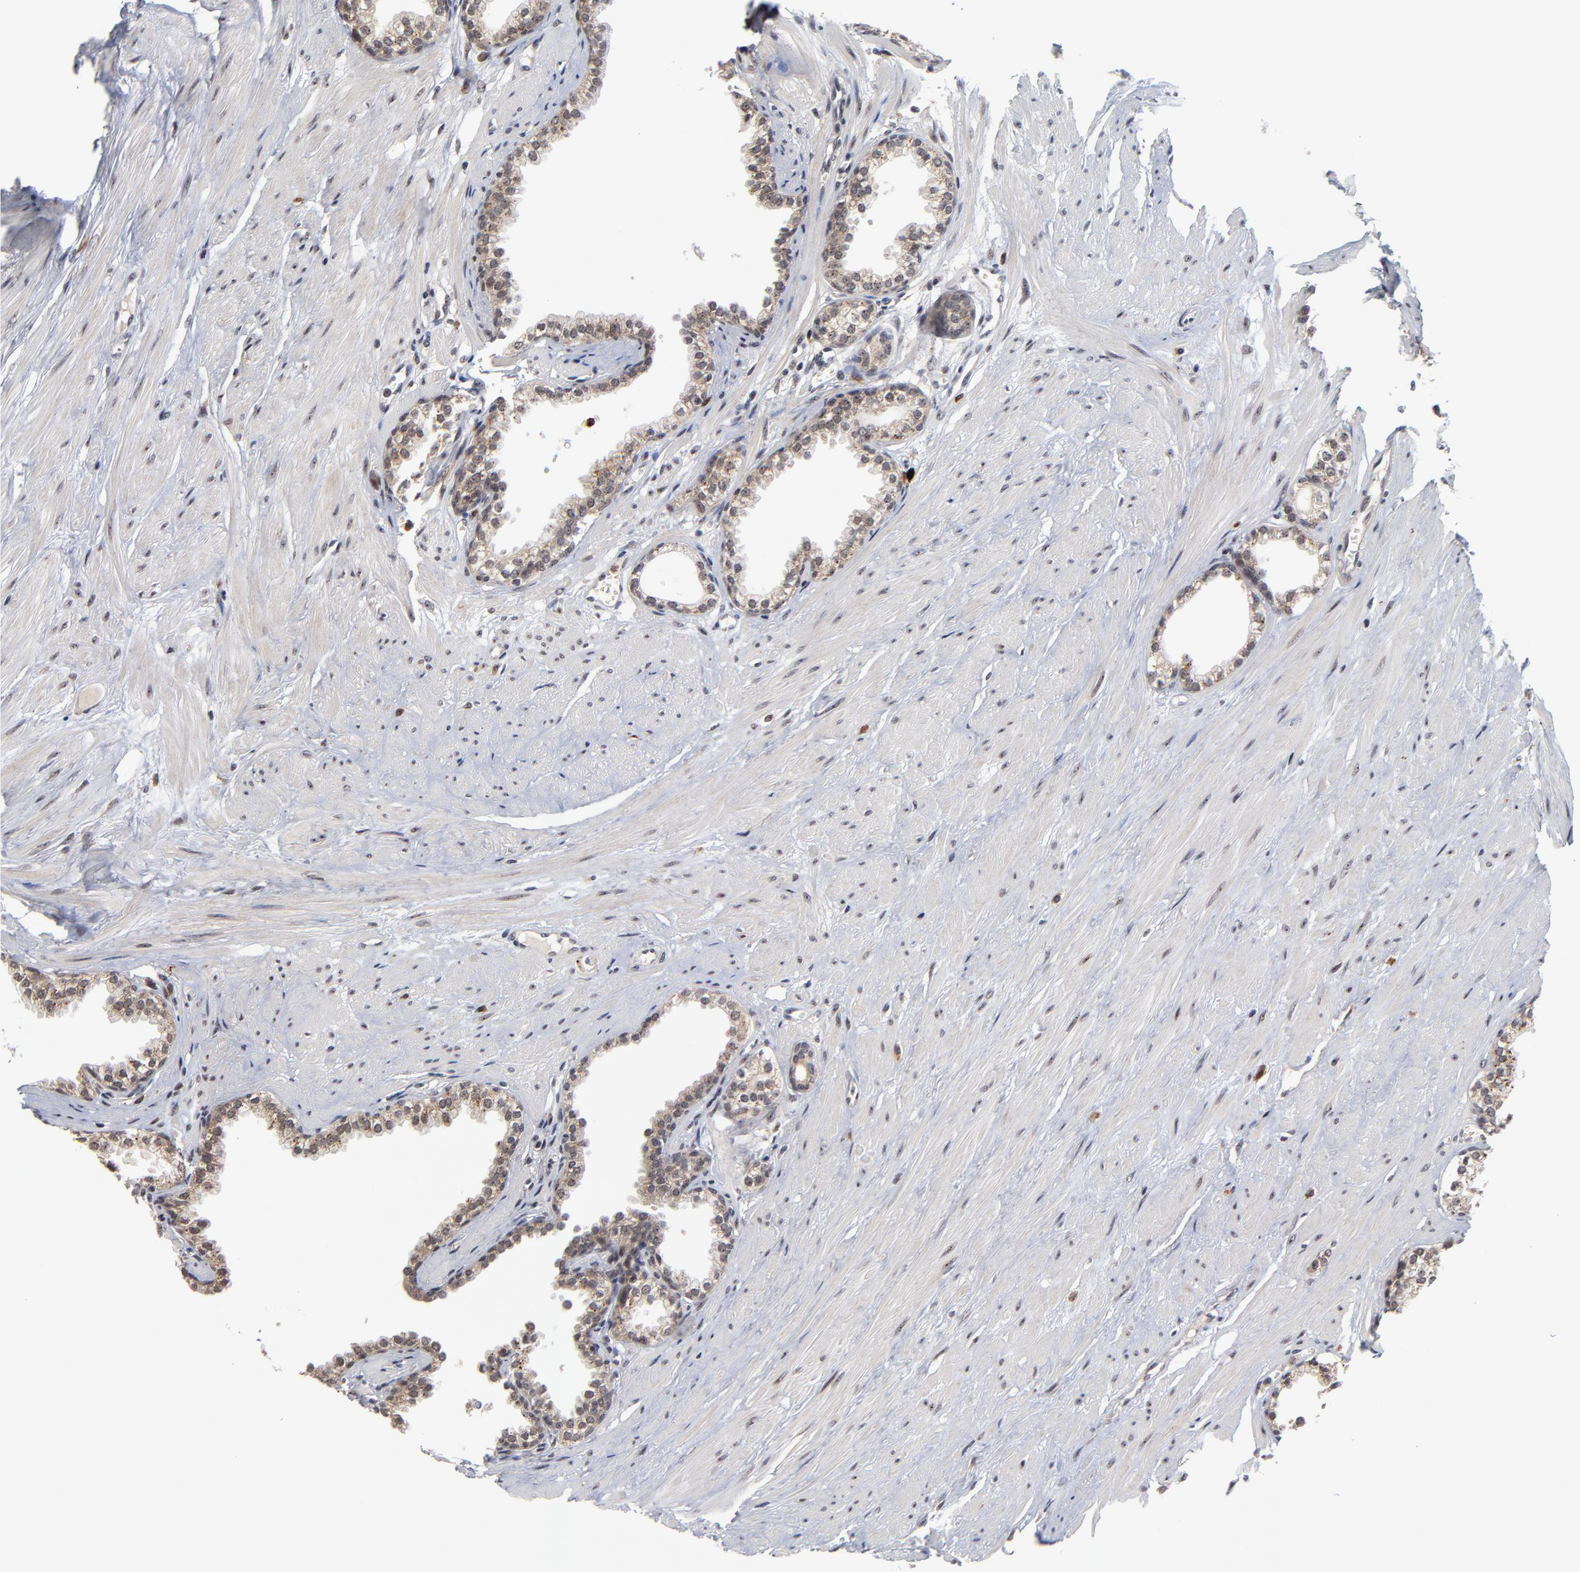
{"staining": {"intensity": "moderate", "quantity": ">75%", "location": "cytoplasmic/membranous"}, "tissue": "prostate", "cell_type": "Glandular cells", "image_type": "normal", "snomed": [{"axis": "morphology", "description": "Normal tissue, NOS"}, {"axis": "topography", "description": "Prostate"}], "caption": "This photomicrograph exhibits immunohistochemistry (IHC) staining of benign prostate, with medium moderate cytoplasmic/membranous expression in about >75% of glandular cells.", "gene": "ZNF419", "patient": {"sex": "male", "age": 64}}